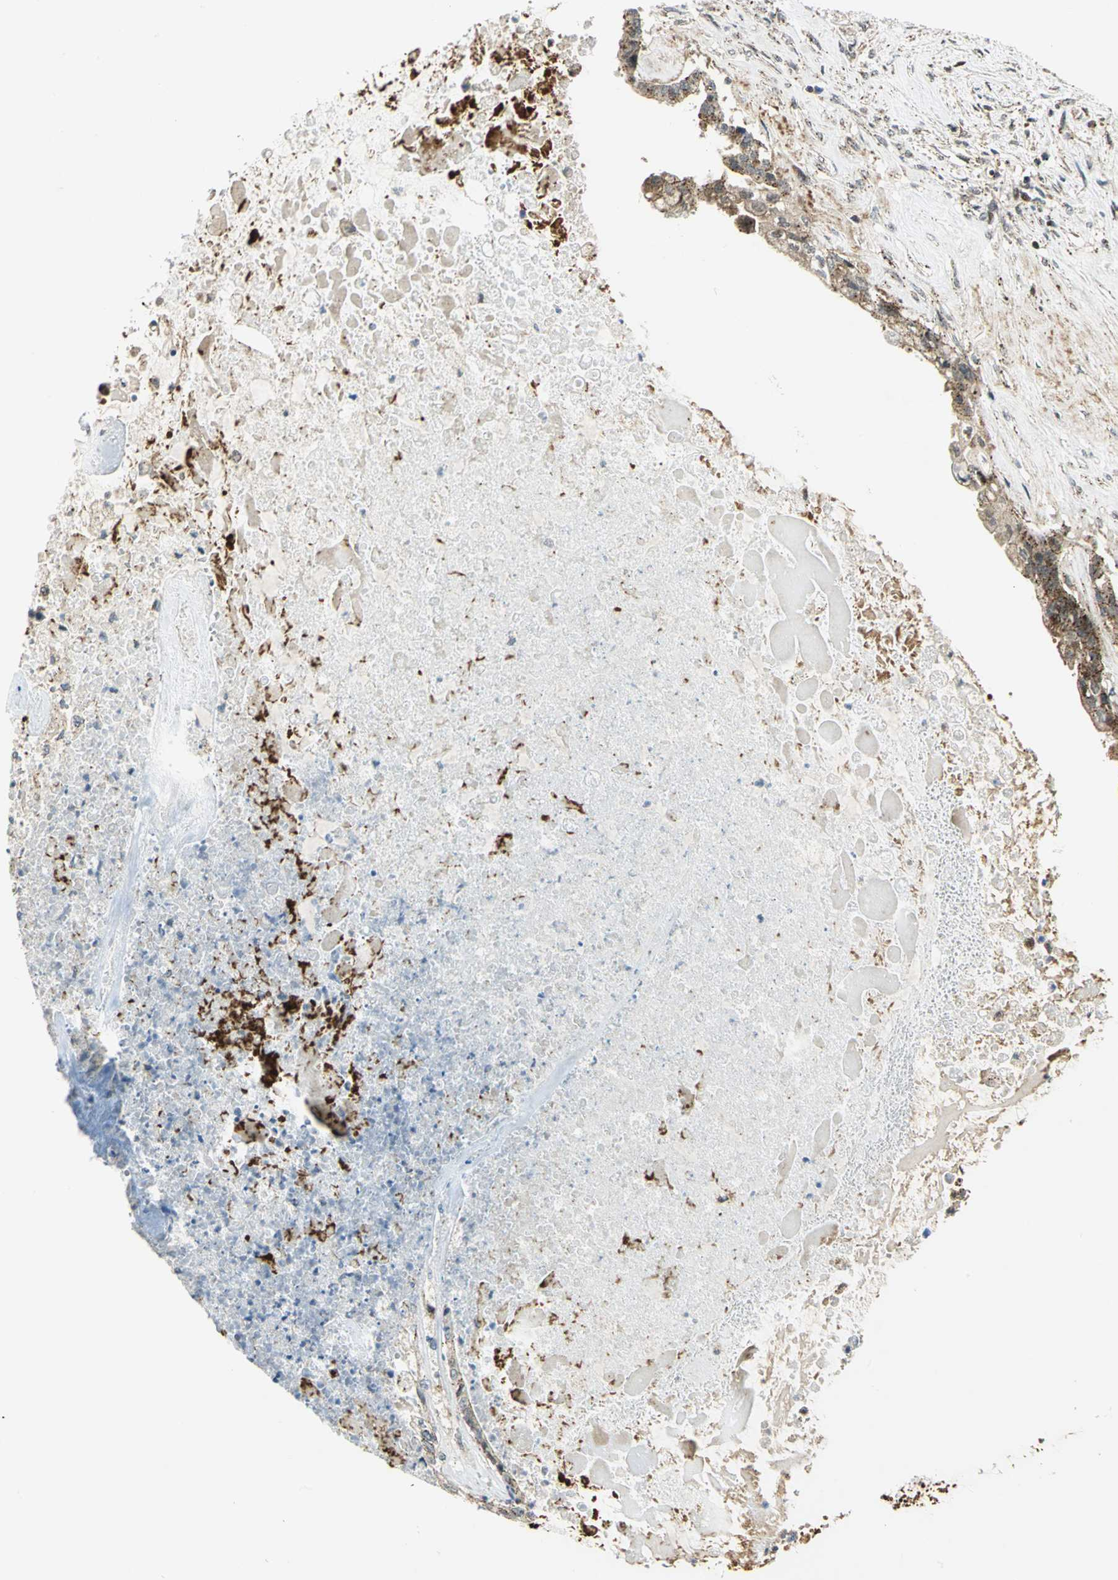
{"staining": {"intensity": "moderate", "quantity": ">75%", "location": "cytoplasmic/membranous"}, "tissue": "liver cancer", "cell_type": "Tumor cells", "image_type": "cancer", "snomed": [{"axis": "morphology", "description": "Cholangiocarcinoma"}, {"axis": "topography", "description": "Liver"}], "caption": "This is an image of immunohistochemistry staining of liver cancer (cholangiocarcinoma), which shows moderate staining in the cytoplasmic/membranous of tumor cells.", "gene": "ATP6V1A", "patient": {"sex": "male", "age": 57}}